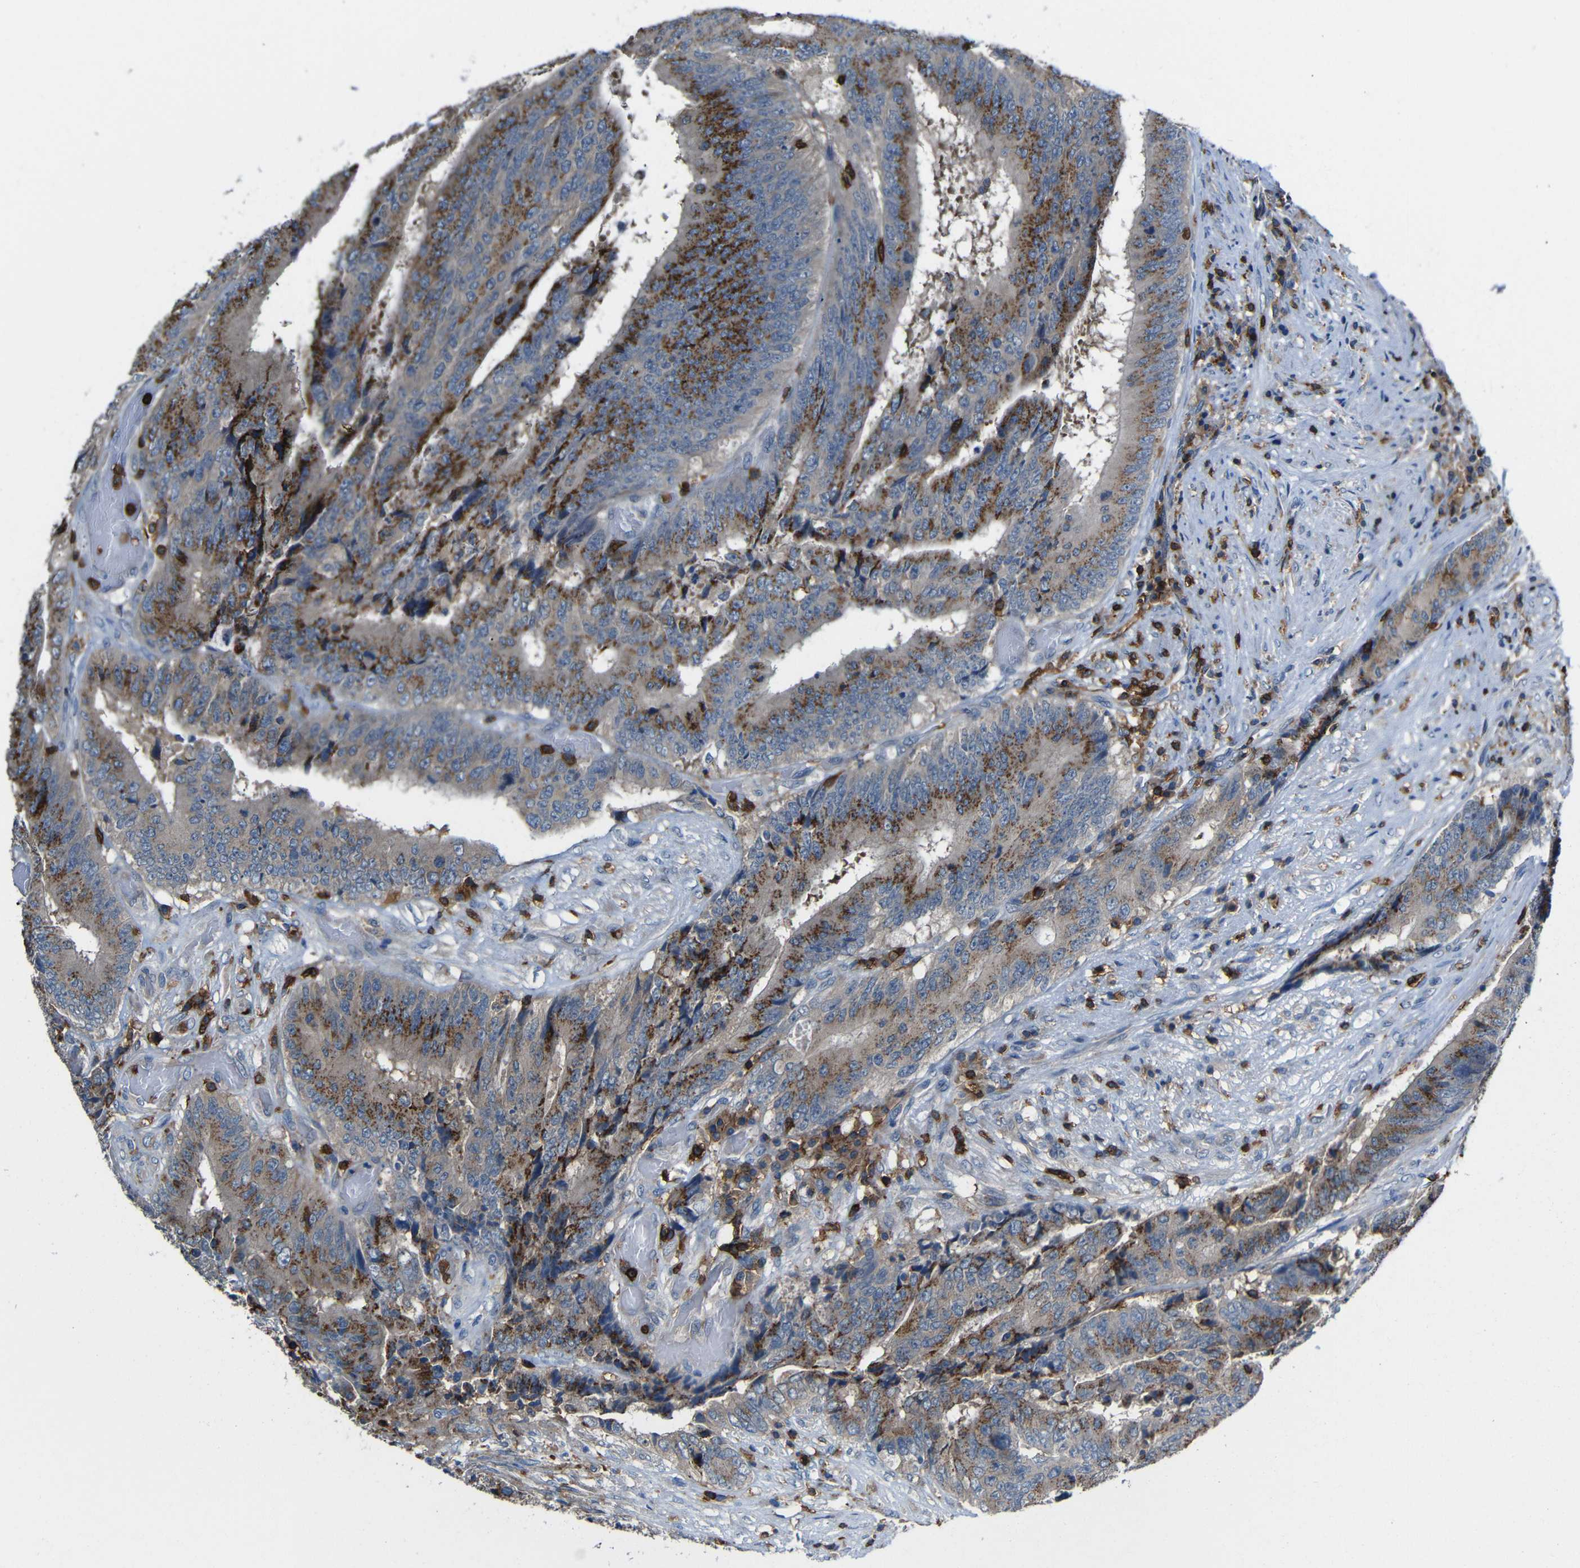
{"staining": {"intensity": "moderate", "quantity": ">75%", "location": "cytoplasmic/membranous"}, "tissue": "colorectal cancer", "cell_type": "Tumor cells", "image_type": "cancer", "snomed": [{"axis": "morphology", "description": "Adenocarcinoma, NOS"}, {"axis": "topography", "description": "Rectum"}], "caption": "Protein expression analysis of adenocarcinoma (colorectal) reveals moderate cytoplasmic/membranous expression in approximately >75% of tumor cells.", "gene": "P2RY12", "patient": {"sex": "male", "age": 72}}